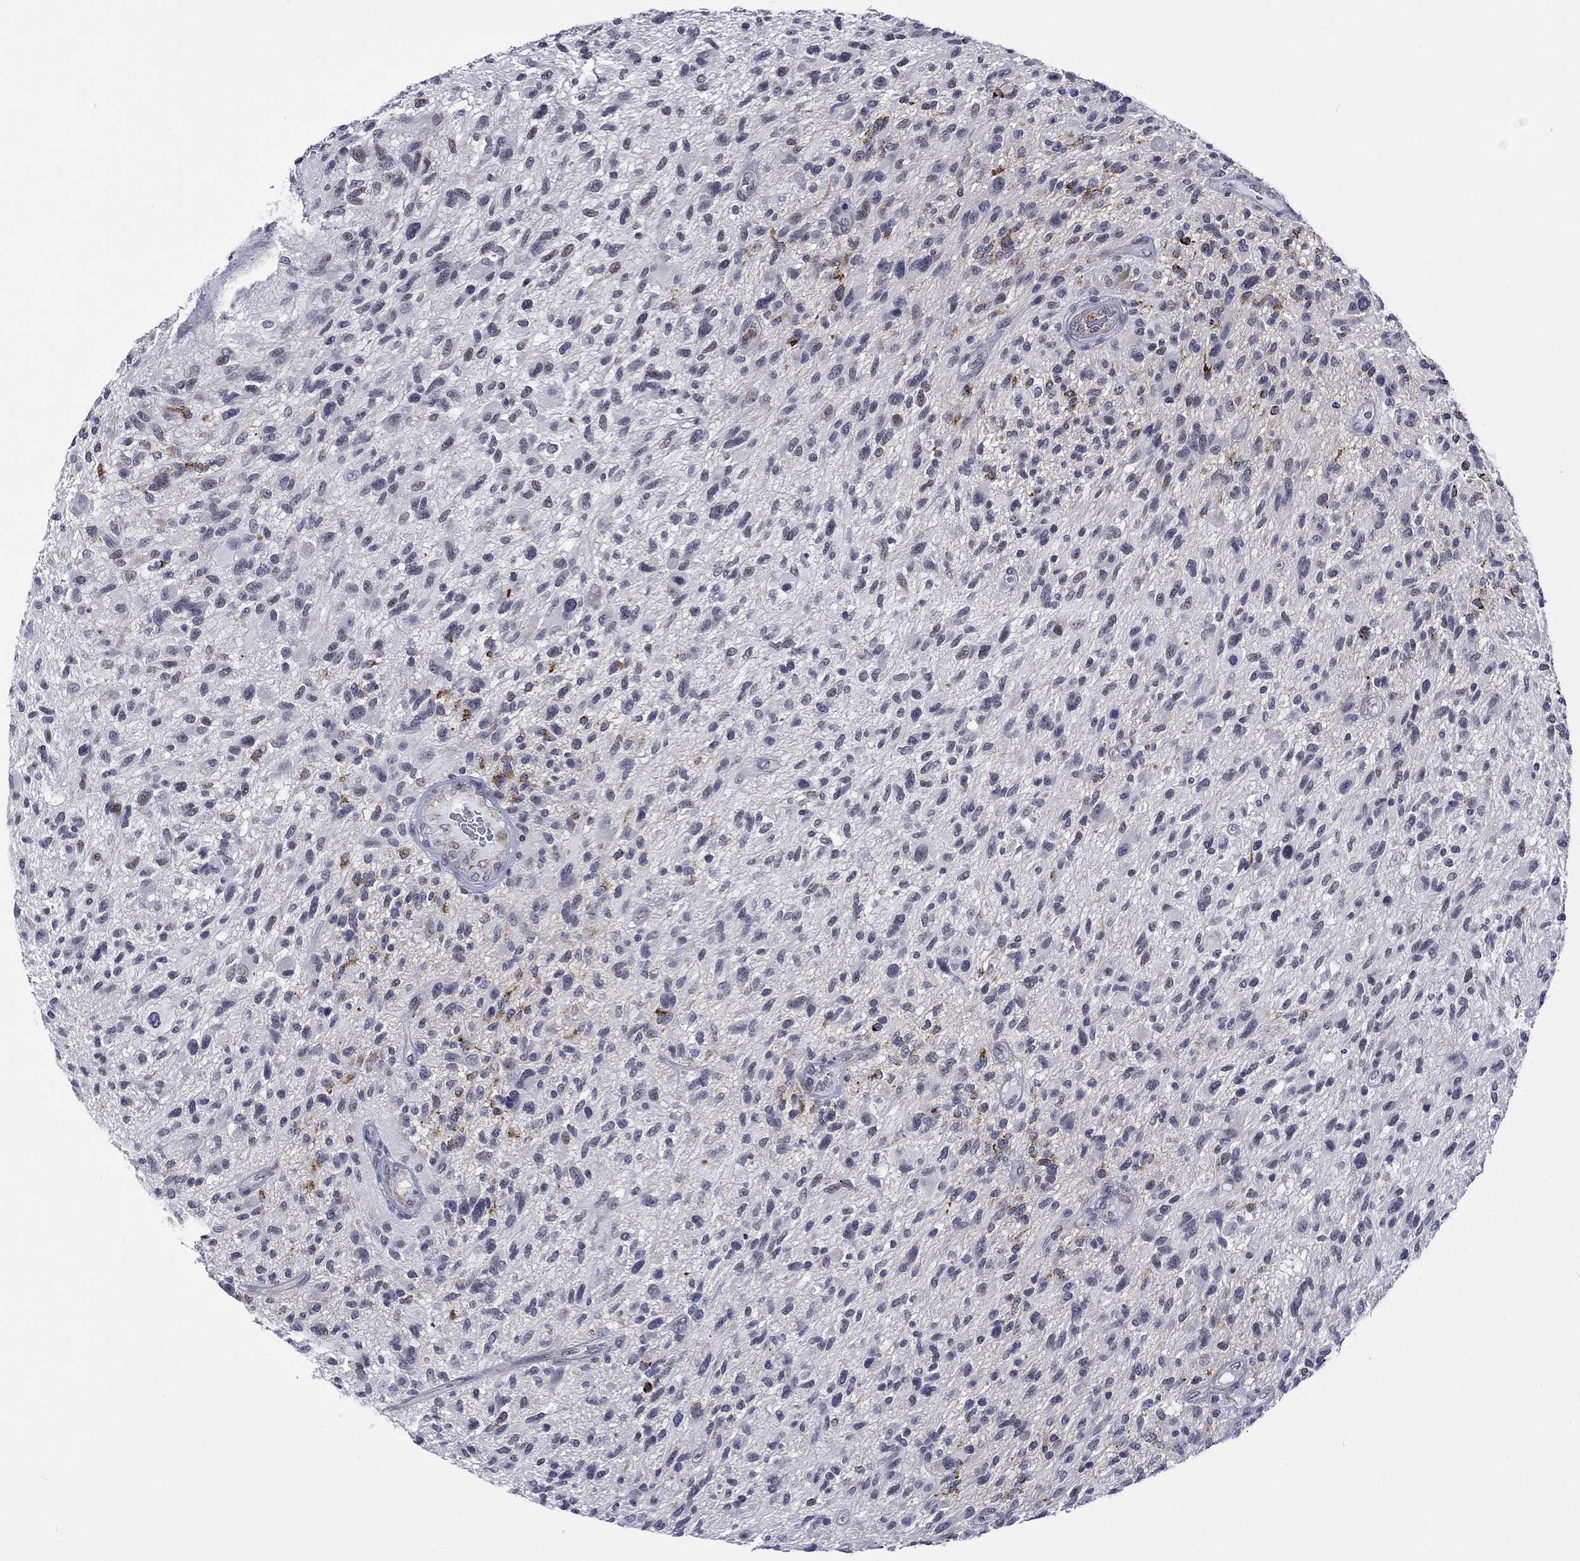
{"staining": {"intensity": "strong", "quantity": "<25%", "location": "cytoplasmic/membranous"}, "tissue": "glioma", "cell_type": "Tumor cells", "image_type": "cancer", "snomed": [{"axis": "morphology", "description": "Glioma, malignant, High grade"}, {"axis": "topography", "description": "Brain"}], "caption": "Immunohistochemistry of malignant high-grade glioma displays medium levels of strong cytoplasmic/membranous staining in approximately <25% of tumor cells.", "gene": "ST6GALNAC1", "patient": {"sex": "male", "age": 47}}